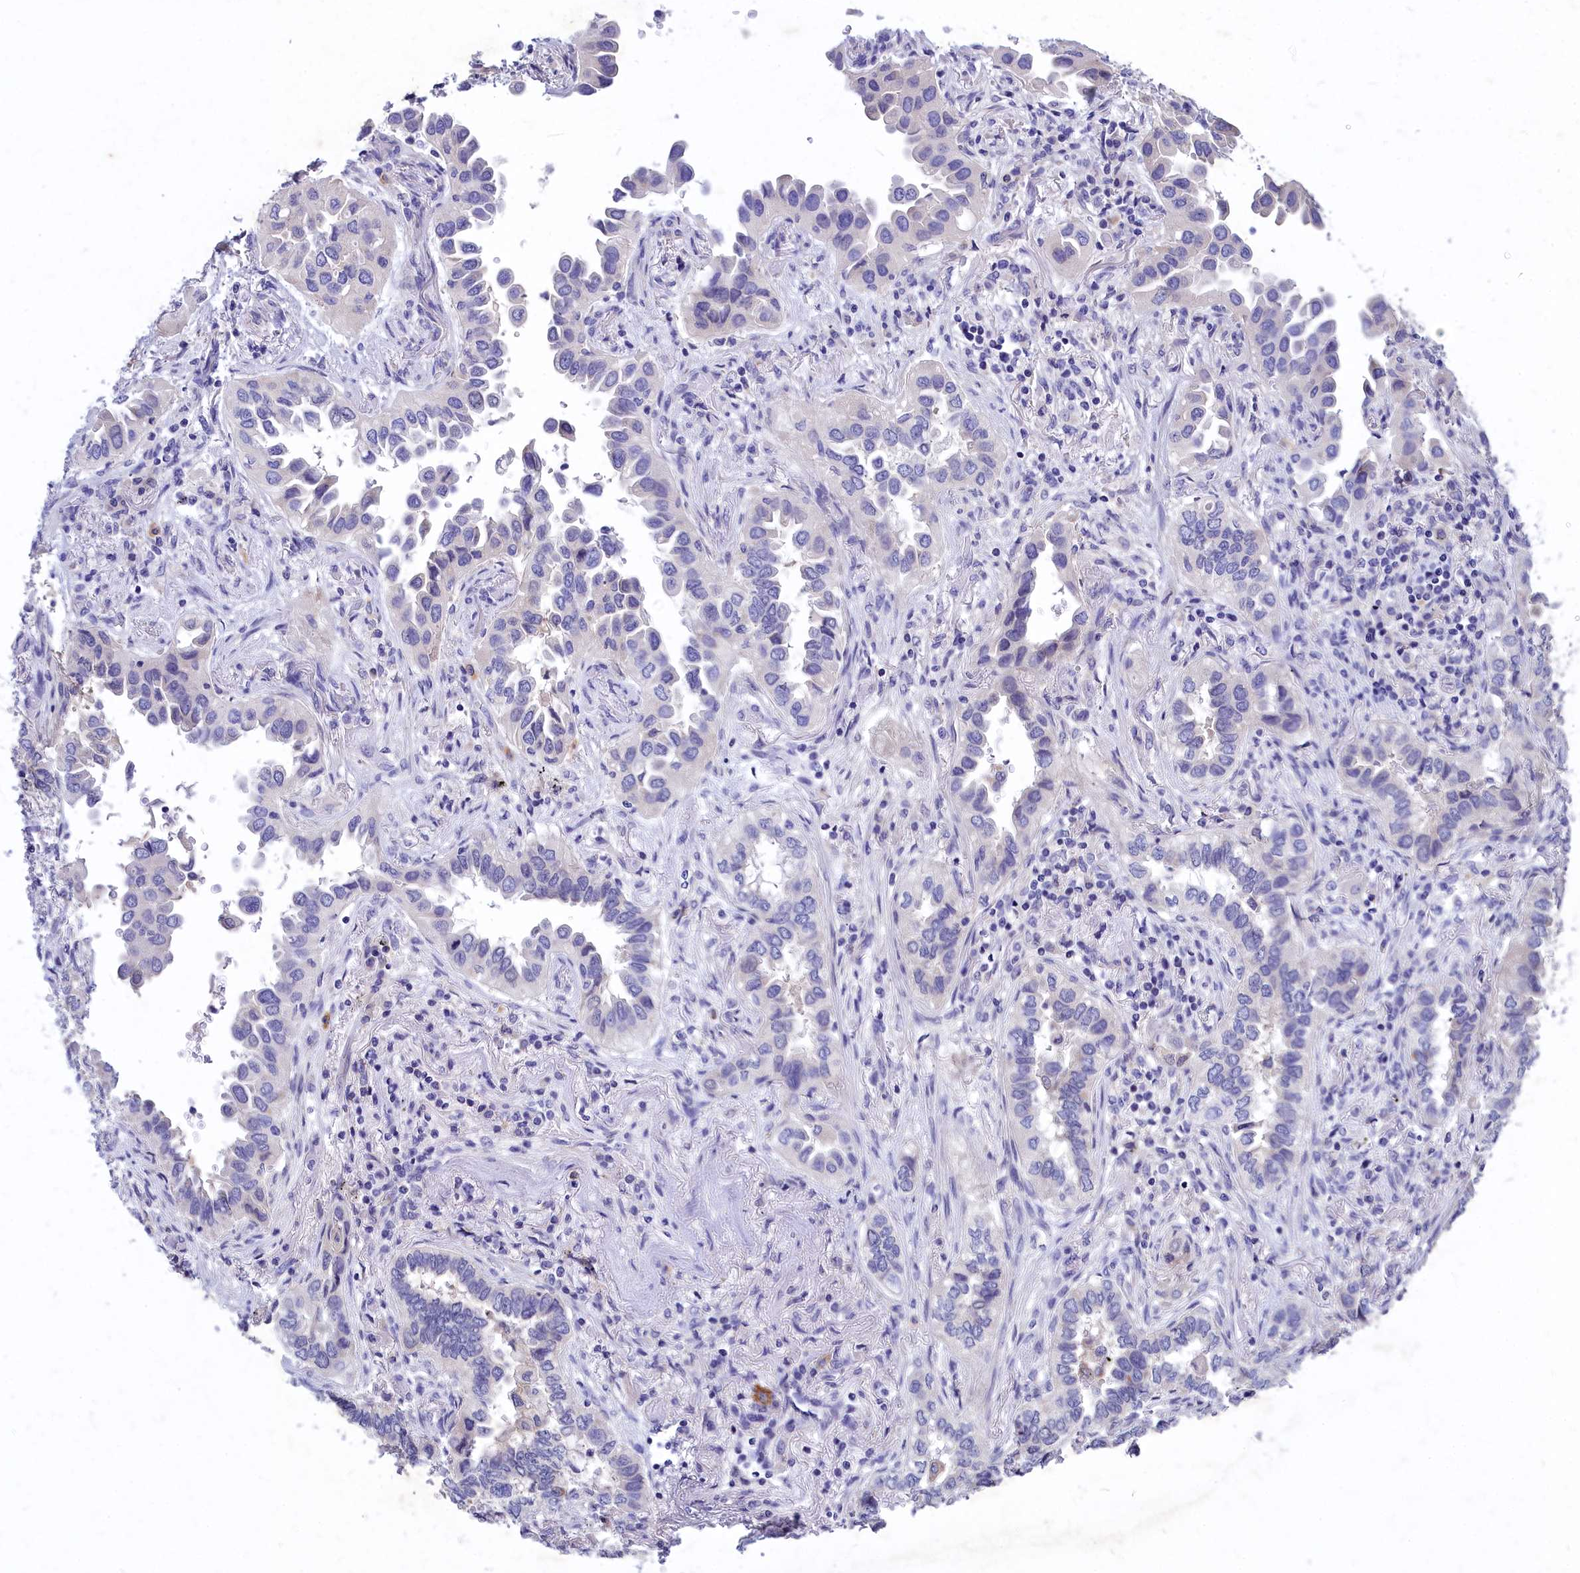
{"staining": {"intensity": "negative", "quantity": "none", "location": "none"}, "tissue": "lung cancer", "cell_type": "Tumor cells", "image_type": "cancer", "snomed": [{"axis": "morphology", "description": "Adenocarcinoma, NOS"}, {"axis": "topography", "description": "Lung"}], "caption": "Immunohistochemistry histopathology image of lung cancer stained for a protein (brown), which reveals no staining in tumor cells.", "gene": "DEFB119", "patient": {"sex": "female", "age": 76}}